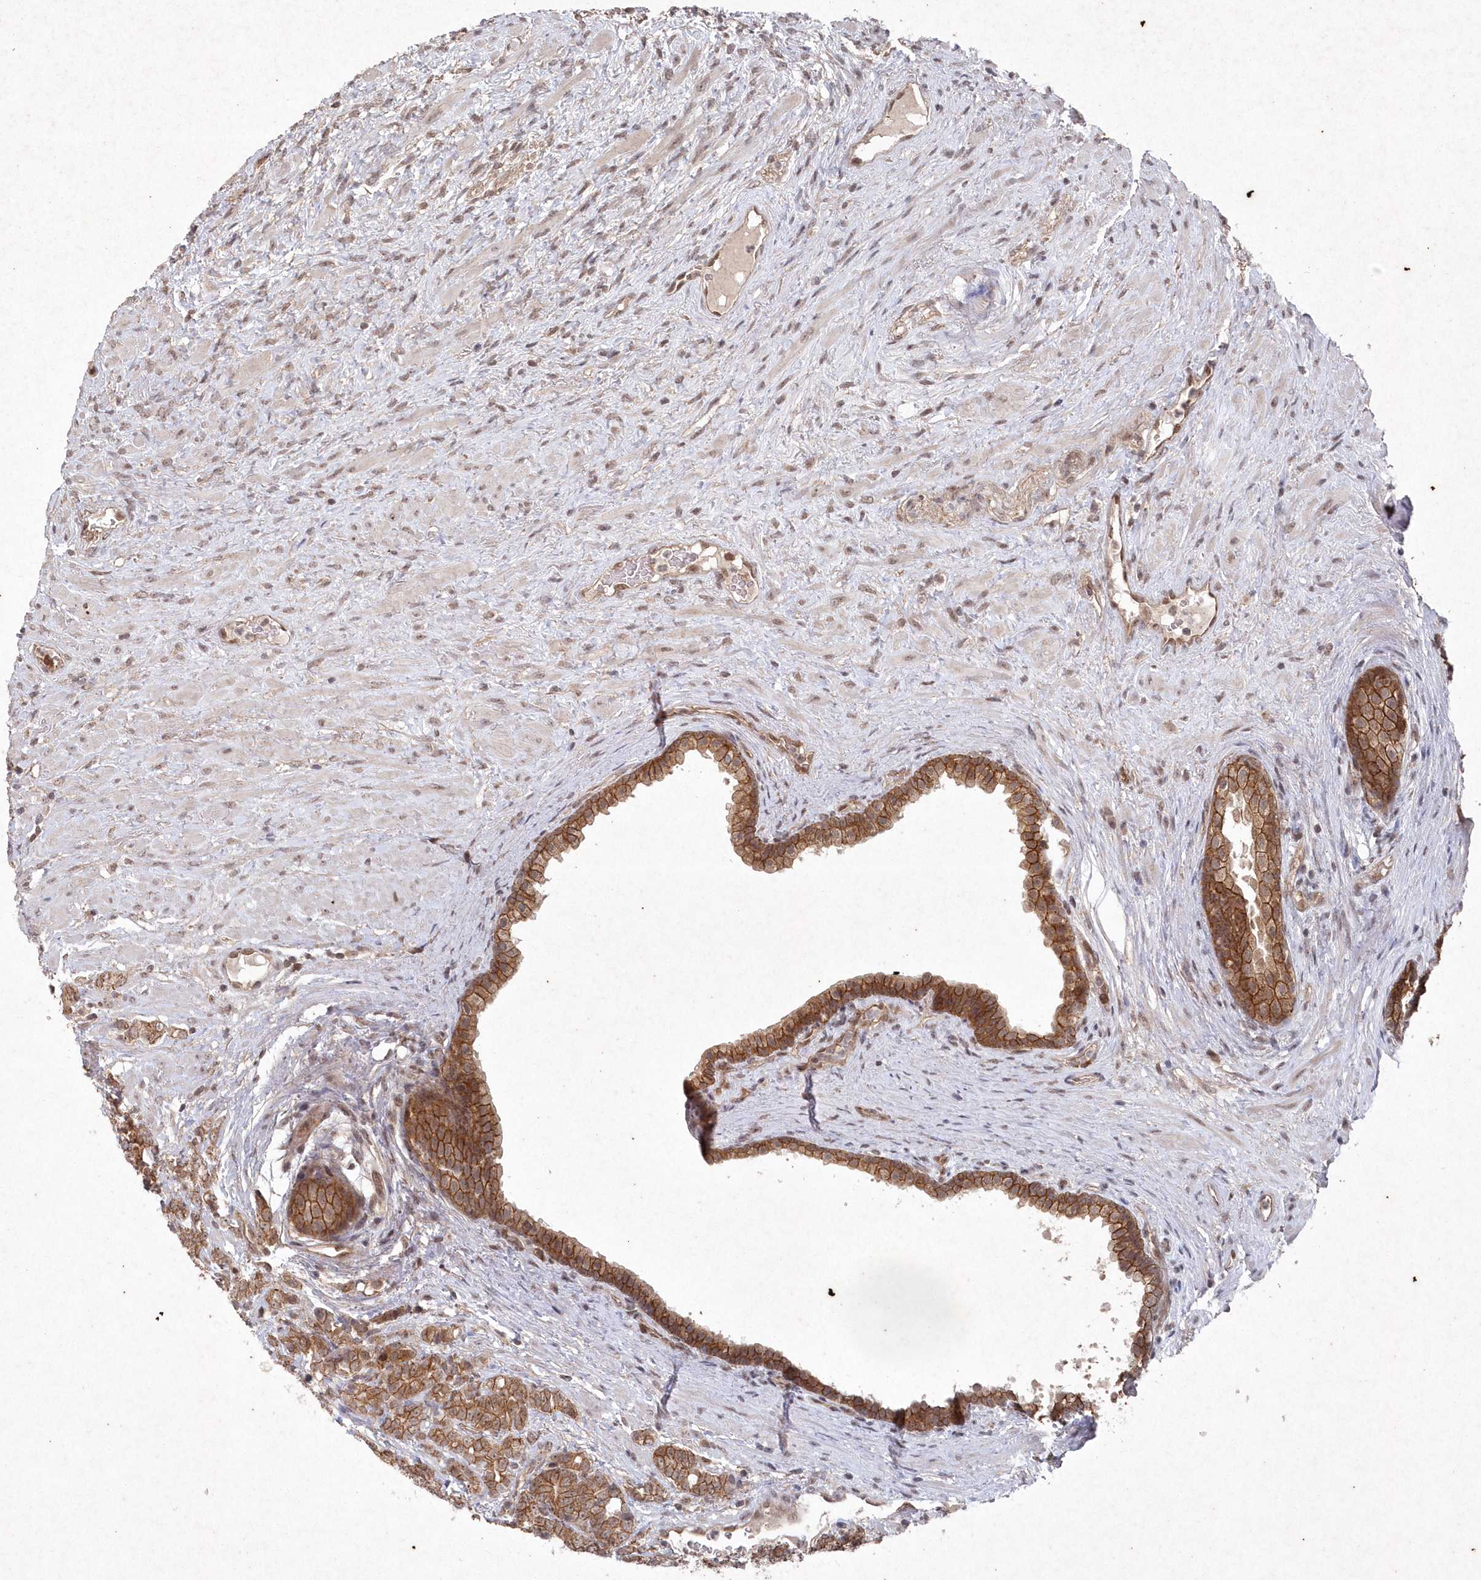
{"staining": {"intensity": "moderate", "quantity": ">75%", "location": "cytoplasmic/membranous"}, "tissue": "prostate cancer", "cell_type": "Tumor cells", "image_type": "cancer", "snomed": [{"axis": "morphology", "description": "Adenocarcinoma, High grade"}, {"axis": "topography", "description": "Prostate"}], "caption": "IHC histopathology image of neoplastic tissue: human adenocarcinoma (high-grade) (prostate) stained using IHC reveals medium levels of moderate protein expression localized specifically in the cytoplasmic/membranous of tumor cells, appearing as a cytoplasmic/membranous brown color.", "gene": "VSIG2", "patient": {"sex": "male", "age": 57}}